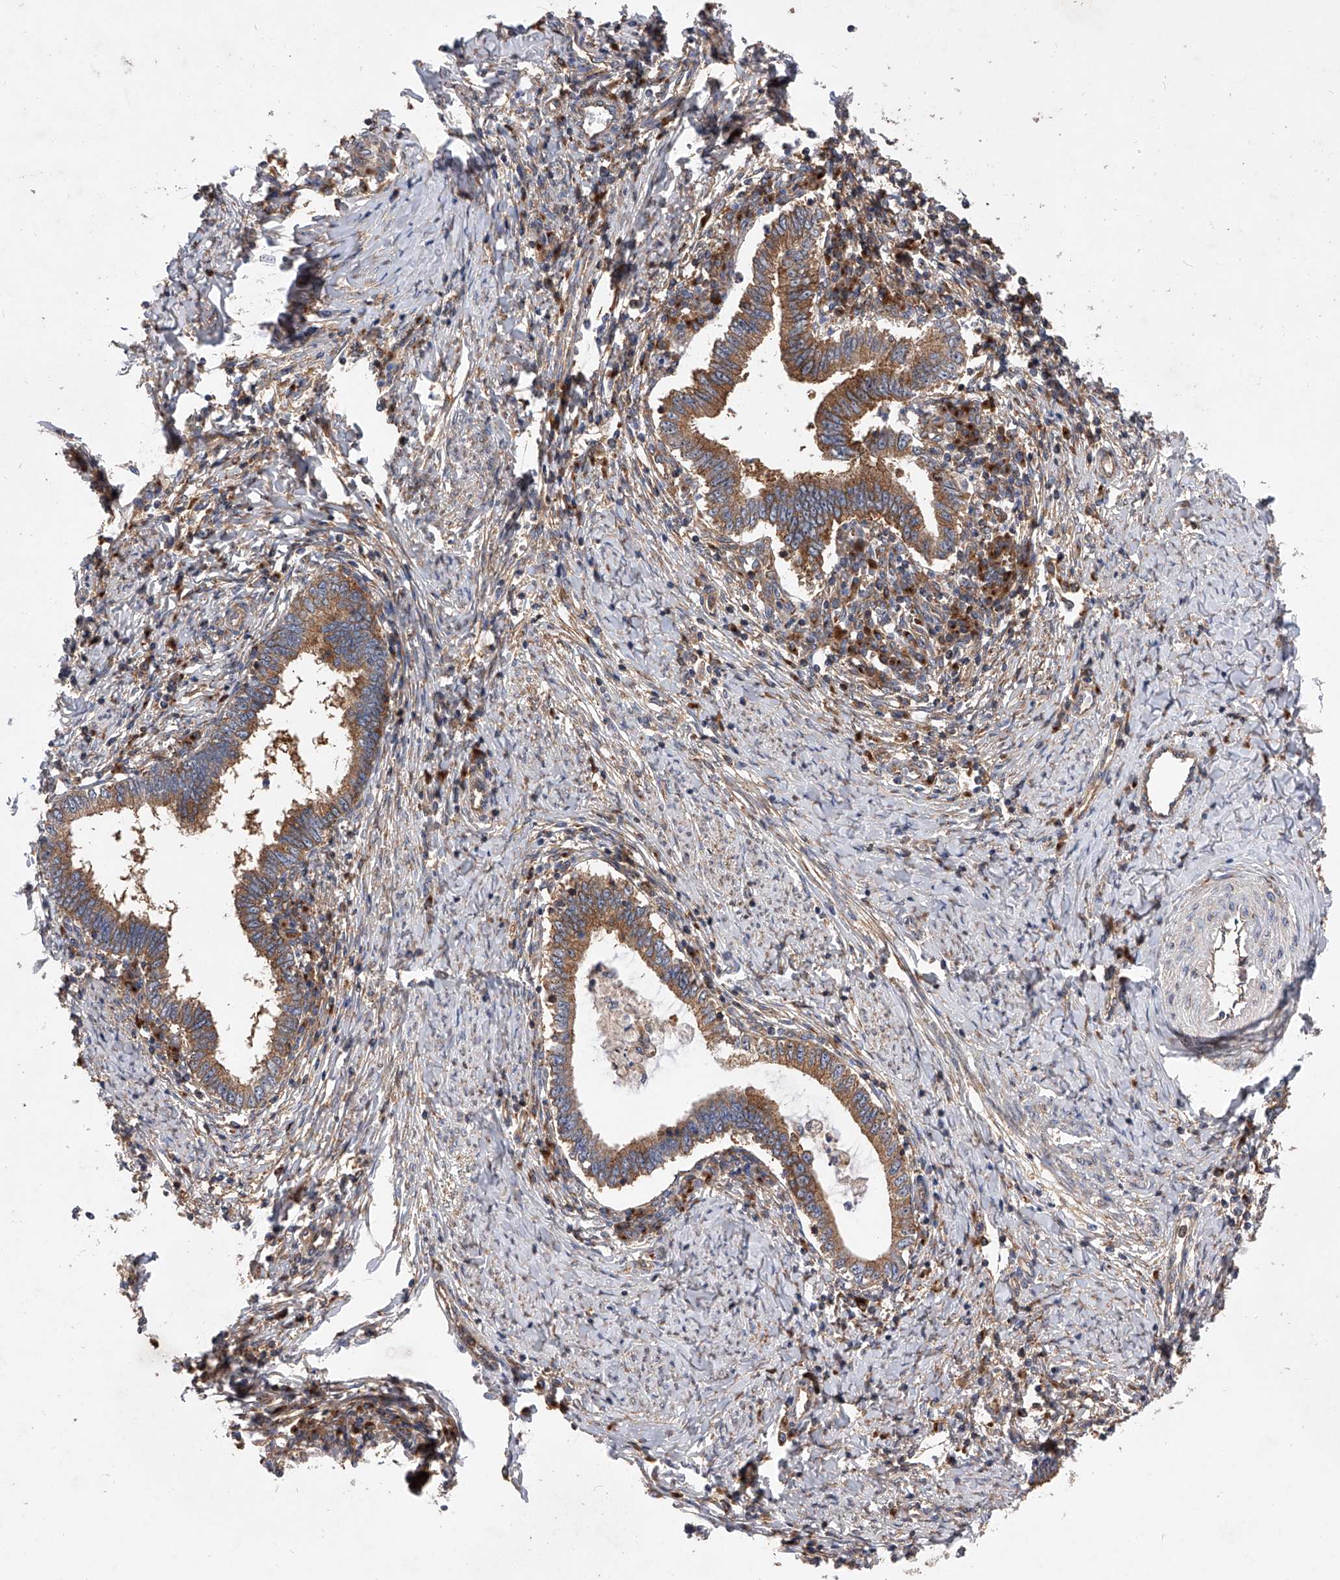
{"staining": {"intensity": "strong", "quantity": ">75%", "location": "cytoplasmic/membranous"}, "tissue": "cervical cancer", "cell_type": "Tumor cells", "image_type": "cancer", "snomed": [{"axis": "morphology", "description": "Adenocarcinoma, NOS"}, {"axis": "topography", "description": "Cervix"}], "caption": "Immunohistochemical staining of human cervical cancer exhibits high levels of strong cytoplasmic/membranous expression in approximately >75% of tumor cells. Nuclei are stained in blue.", "gene": "CFAP410", "patient": {"sex": "female", "age": 36}}